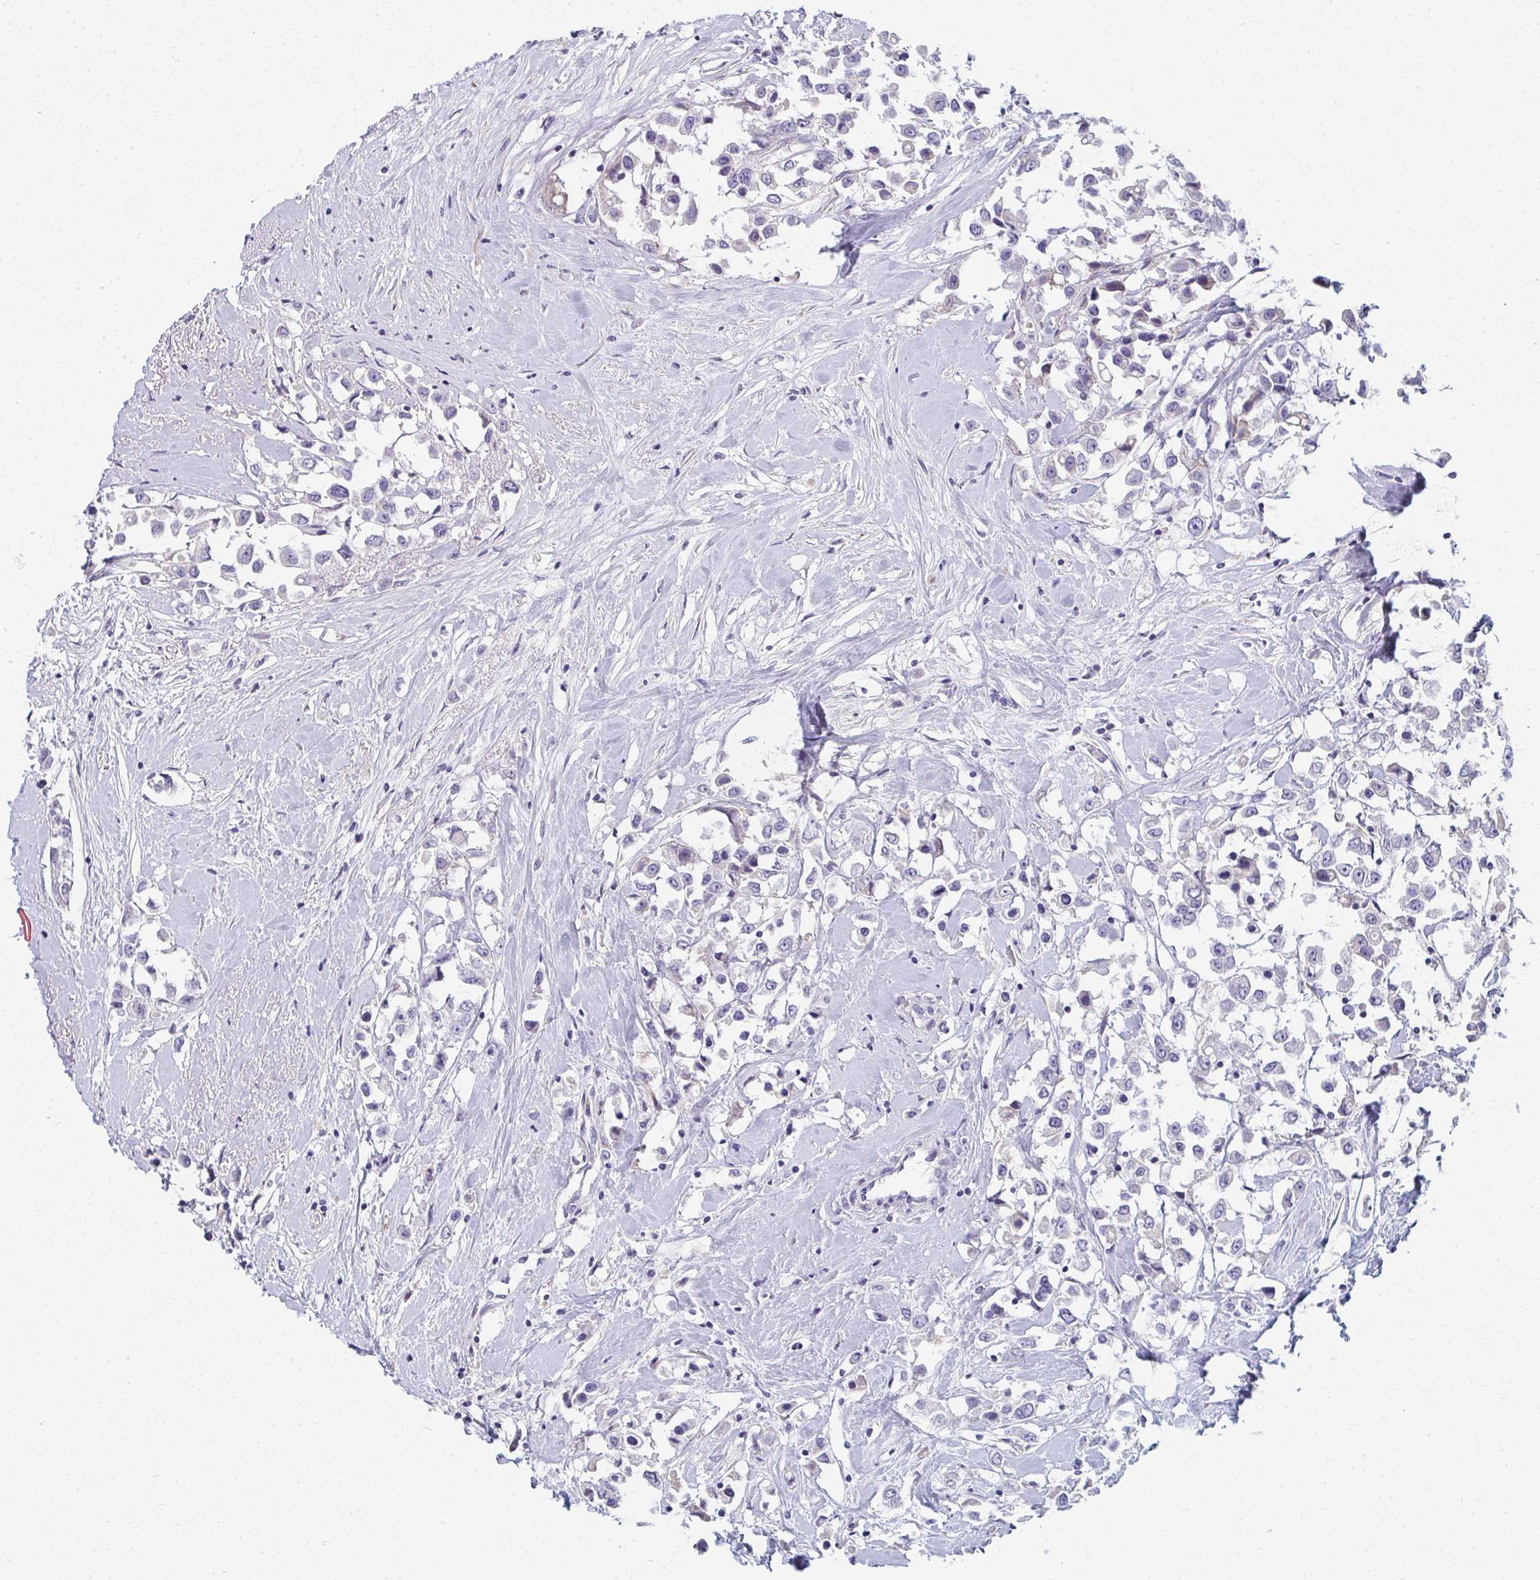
{"staining": {"intensity": "negative", "quantity": "none", "location": "none"}, "tissue": "breast cancer", "cell_type": "Tumor cells", "image_type": "cancer", "snomed": [{"axis": "morphology", "description": "Duct carcinoma"}, {"axis": "topography", "description": "Breast"}], "caption": "Tumor cells show no significant staining in breast cancer.", "gene": "EIF1AD", "patient": {"sex": "female", "age": 61}}